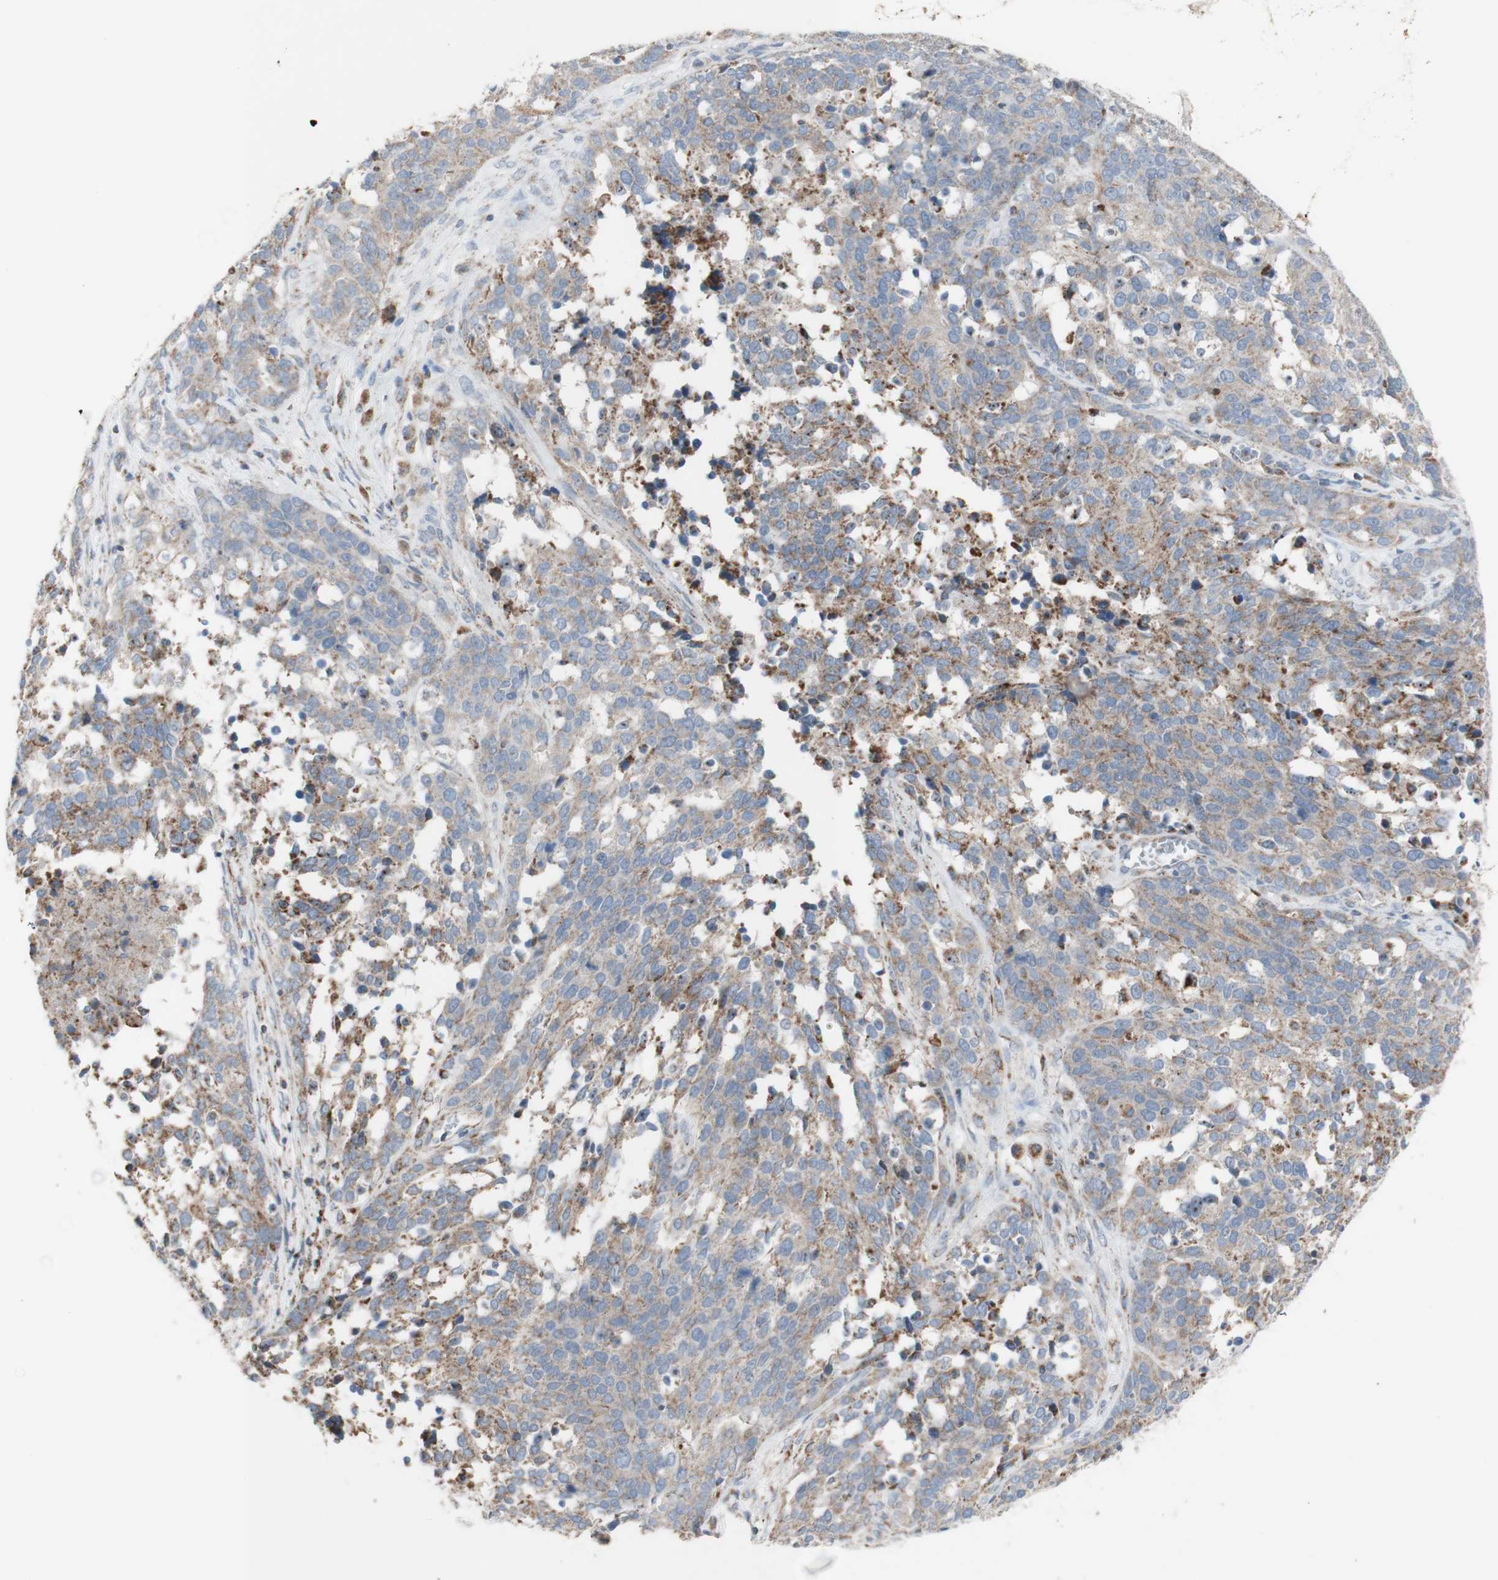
{"staining": {"intensity": "weak", "quantity": "<25%", "location": "cytoplasmic/membranous"}, "tissue": "ovarian cancer", "cell_type": "Tumor cells", "image_type": "cancer", "snomed": [{"axis": "morphology", "description": "Cystadenocarcinoma, serous, NOS"}, {"axis": "topography", "description": "Ovary"}], "caption": "Immunohistochemistry micrograph of neoplastic tissue: human ovarian cancer (serous cystadenocarcinoma) stained with DAB displays no significant protein positivity in tumor cells.", "gene": "CNTNAP1", "patient": {"sex": "female", "age": 44}}